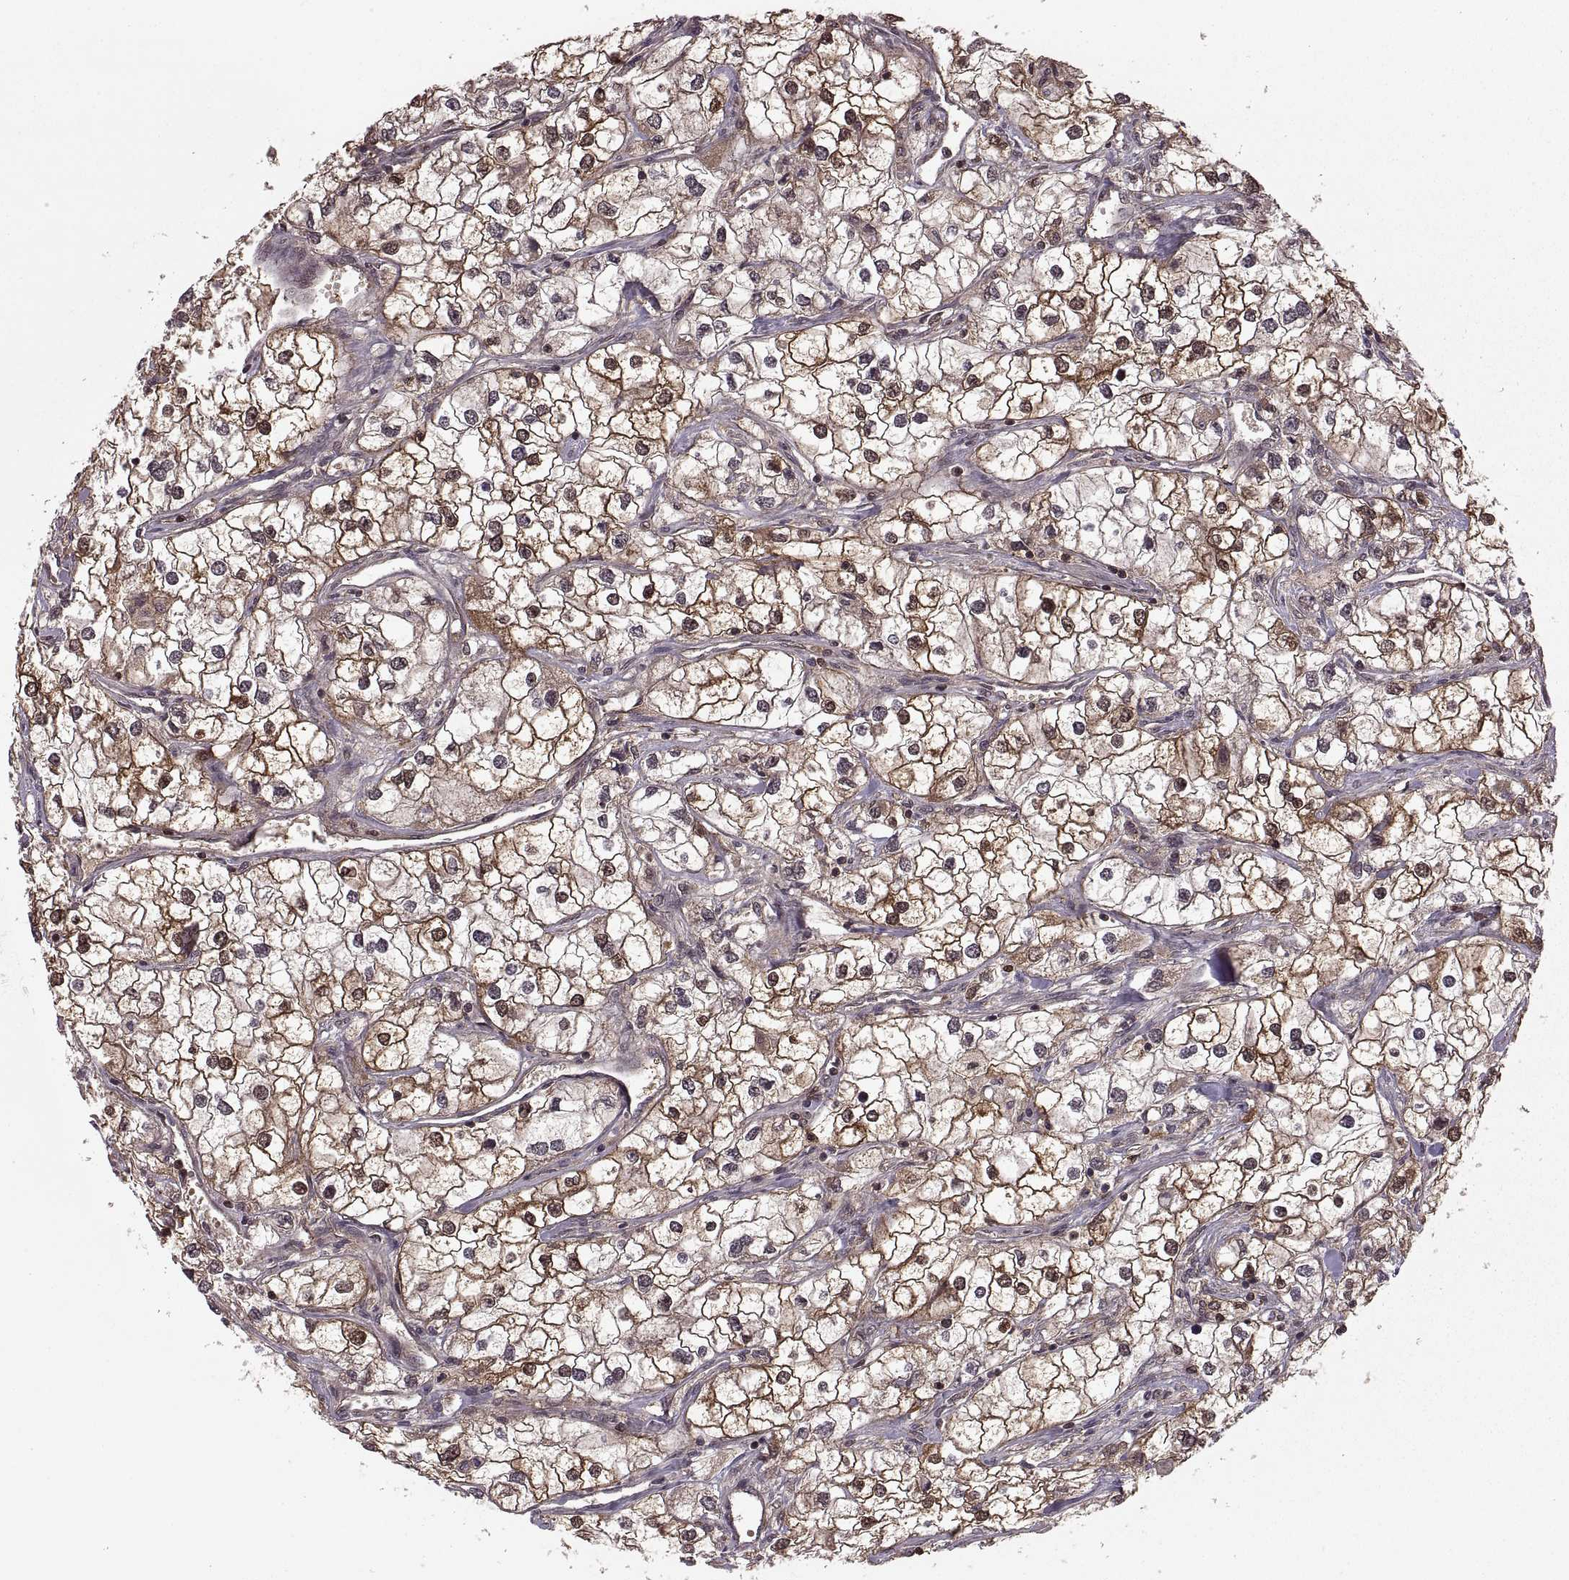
{"staining": {"intensity": "strong", "quantity": ">75%", "location": "cytoplasmic/membranous,nuclear"}, "tissue": "renal cancer", "cell_type": "Tumor cells", "image_type": "cancer", "snomed": [{"axis": "morphology", "description": "Adenocarcinoma, NOS"}, {"axis": "topography", "description": "Kidney"}], "caption": "Human adenocarcinoma (renal) stained with a brown dye displays strong cytoplasmic/membranous and nuclear positive staining in about >75% of tumor cells.", "gene": "DEDD", "patient": {"sex": "male", "age": 59}}